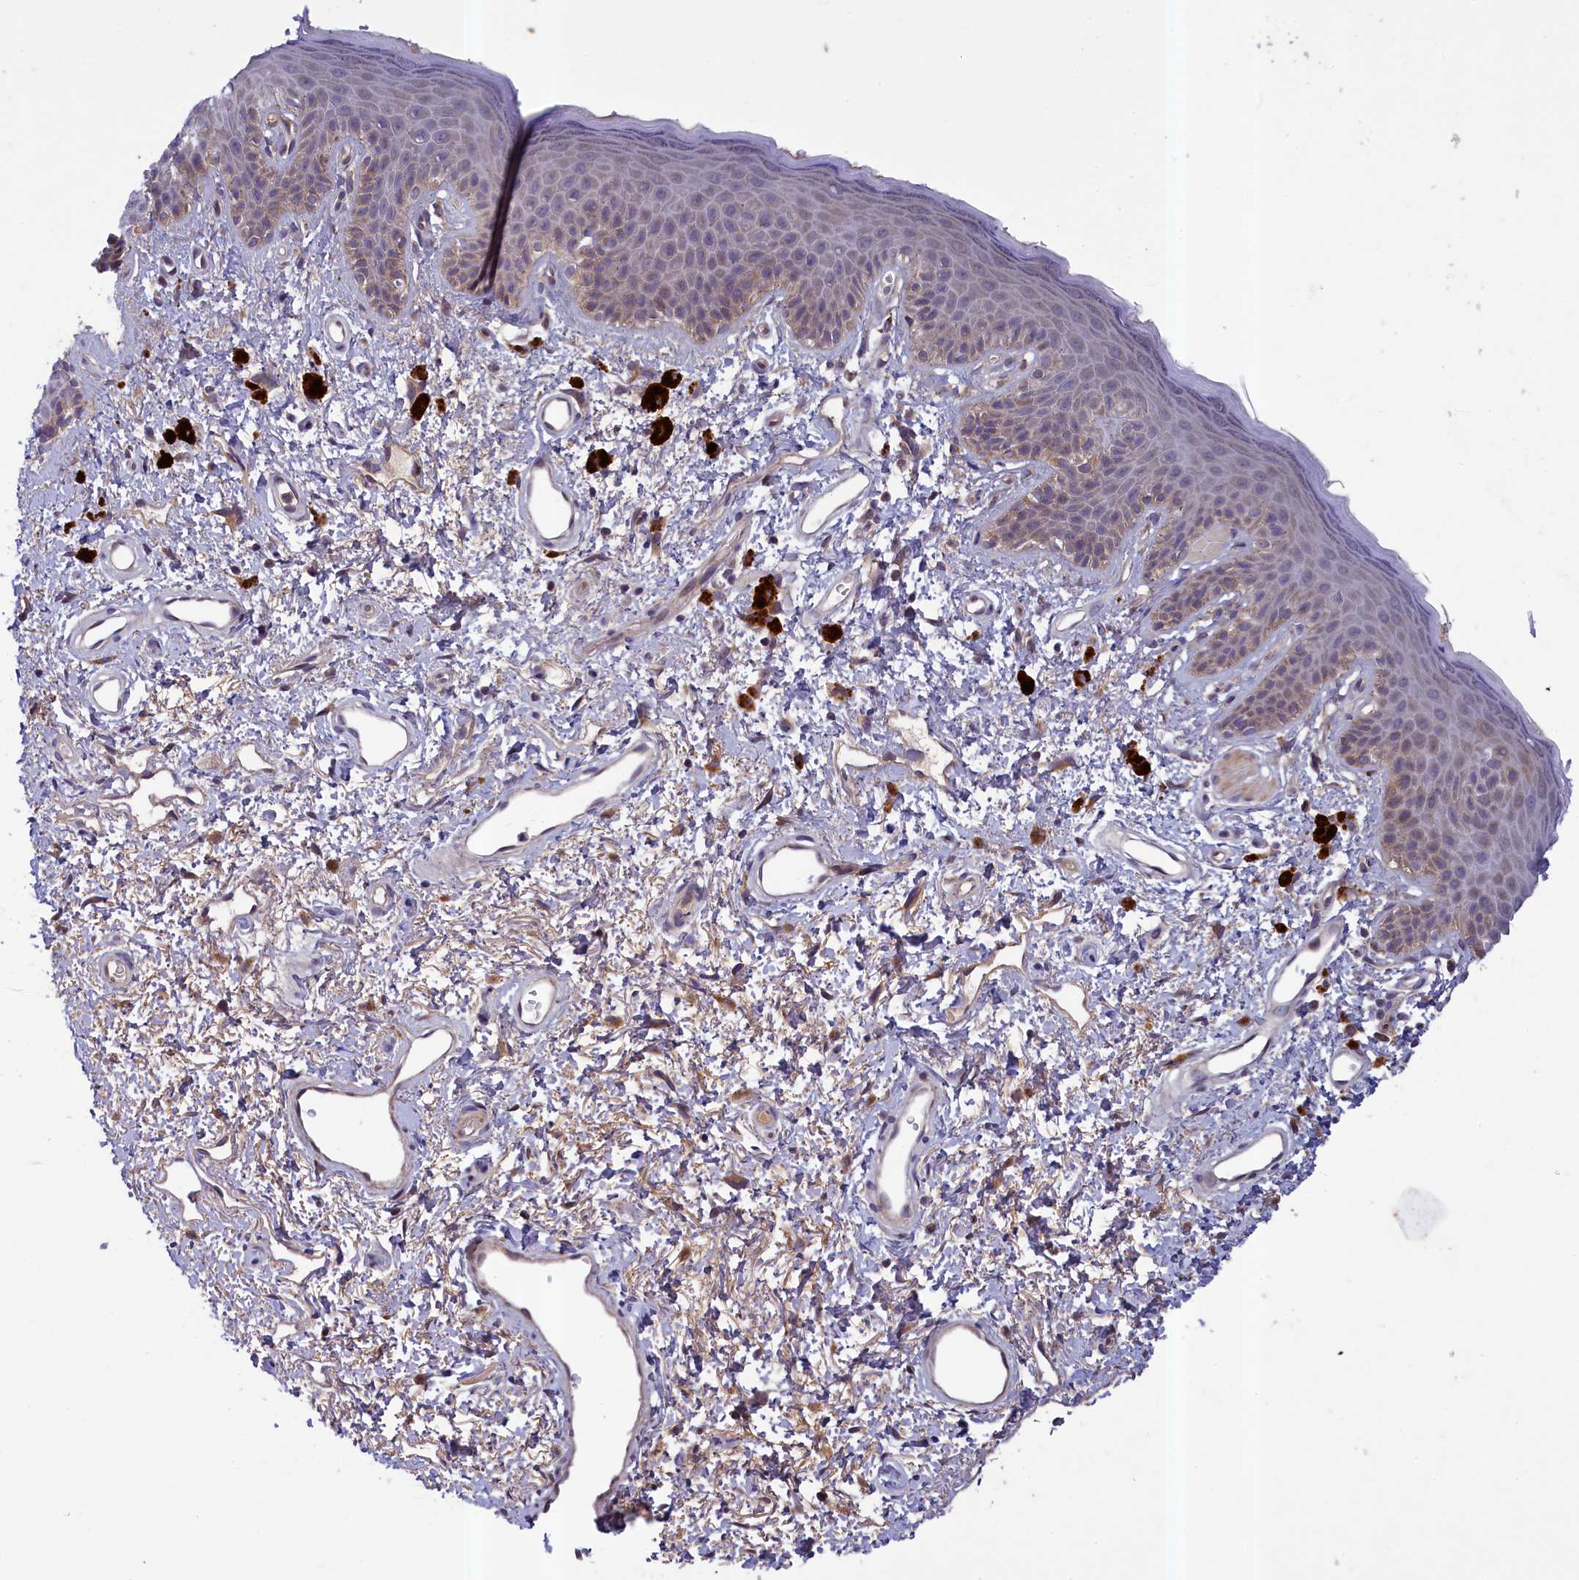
{"staining": {"intensity": "weak", "quantity": "25%-75%", "location": "cytoplasmic/membranous"}, "tissue": "skin", "cell_type": "Epidermal cells", "image_type": "normal", "snomed": [{"axis": "morphology", "description": "Normal tissue, NOS"}, {"axis": "topography", "description": "Anal"}], "caption": "A micrograph of human skin stained for a protein shows weak cytoplasmic/membranous brown staining in epidermal cells.", "gene": "NUBP1", "patient": {"sex": "female", "age": 46}}